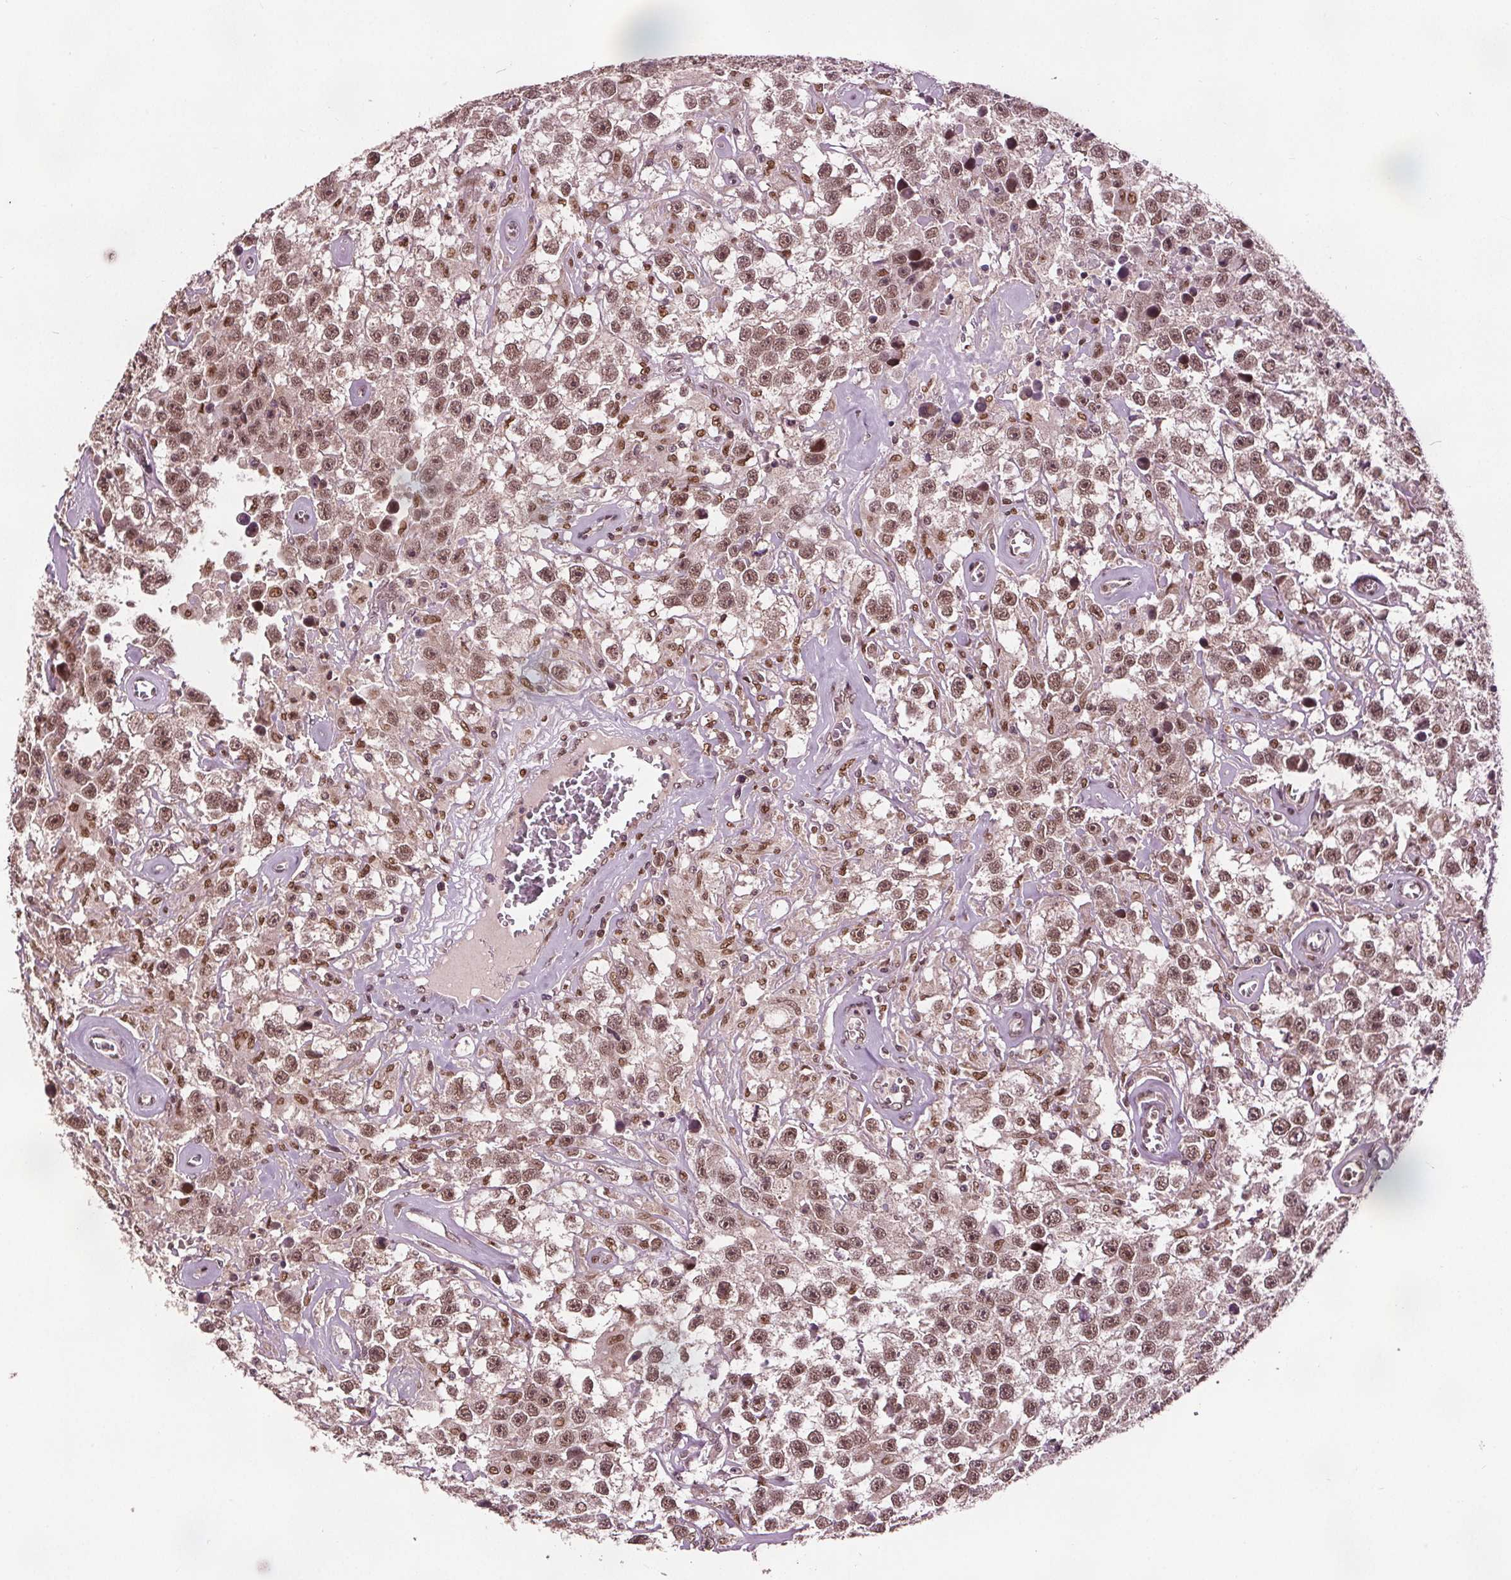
{"staining": {"intensity": "moderate", "quantity": ">75%", "location": "nuclear"}, "tissue": "testis cancer", "cell_type": "Tumor cells", "image_type": "cancer", "snomed": [{"axis": "morphology", "description": "Seminoma, NOS"}, {"axis": "topography", "description": "Testis"}], "caption": "Human testis cancer (seminoma) stained with a protein marker displays moderate staining in tumor cells.", "gene": "DDX11", "patient": {"sex": "male", "age": 43}}